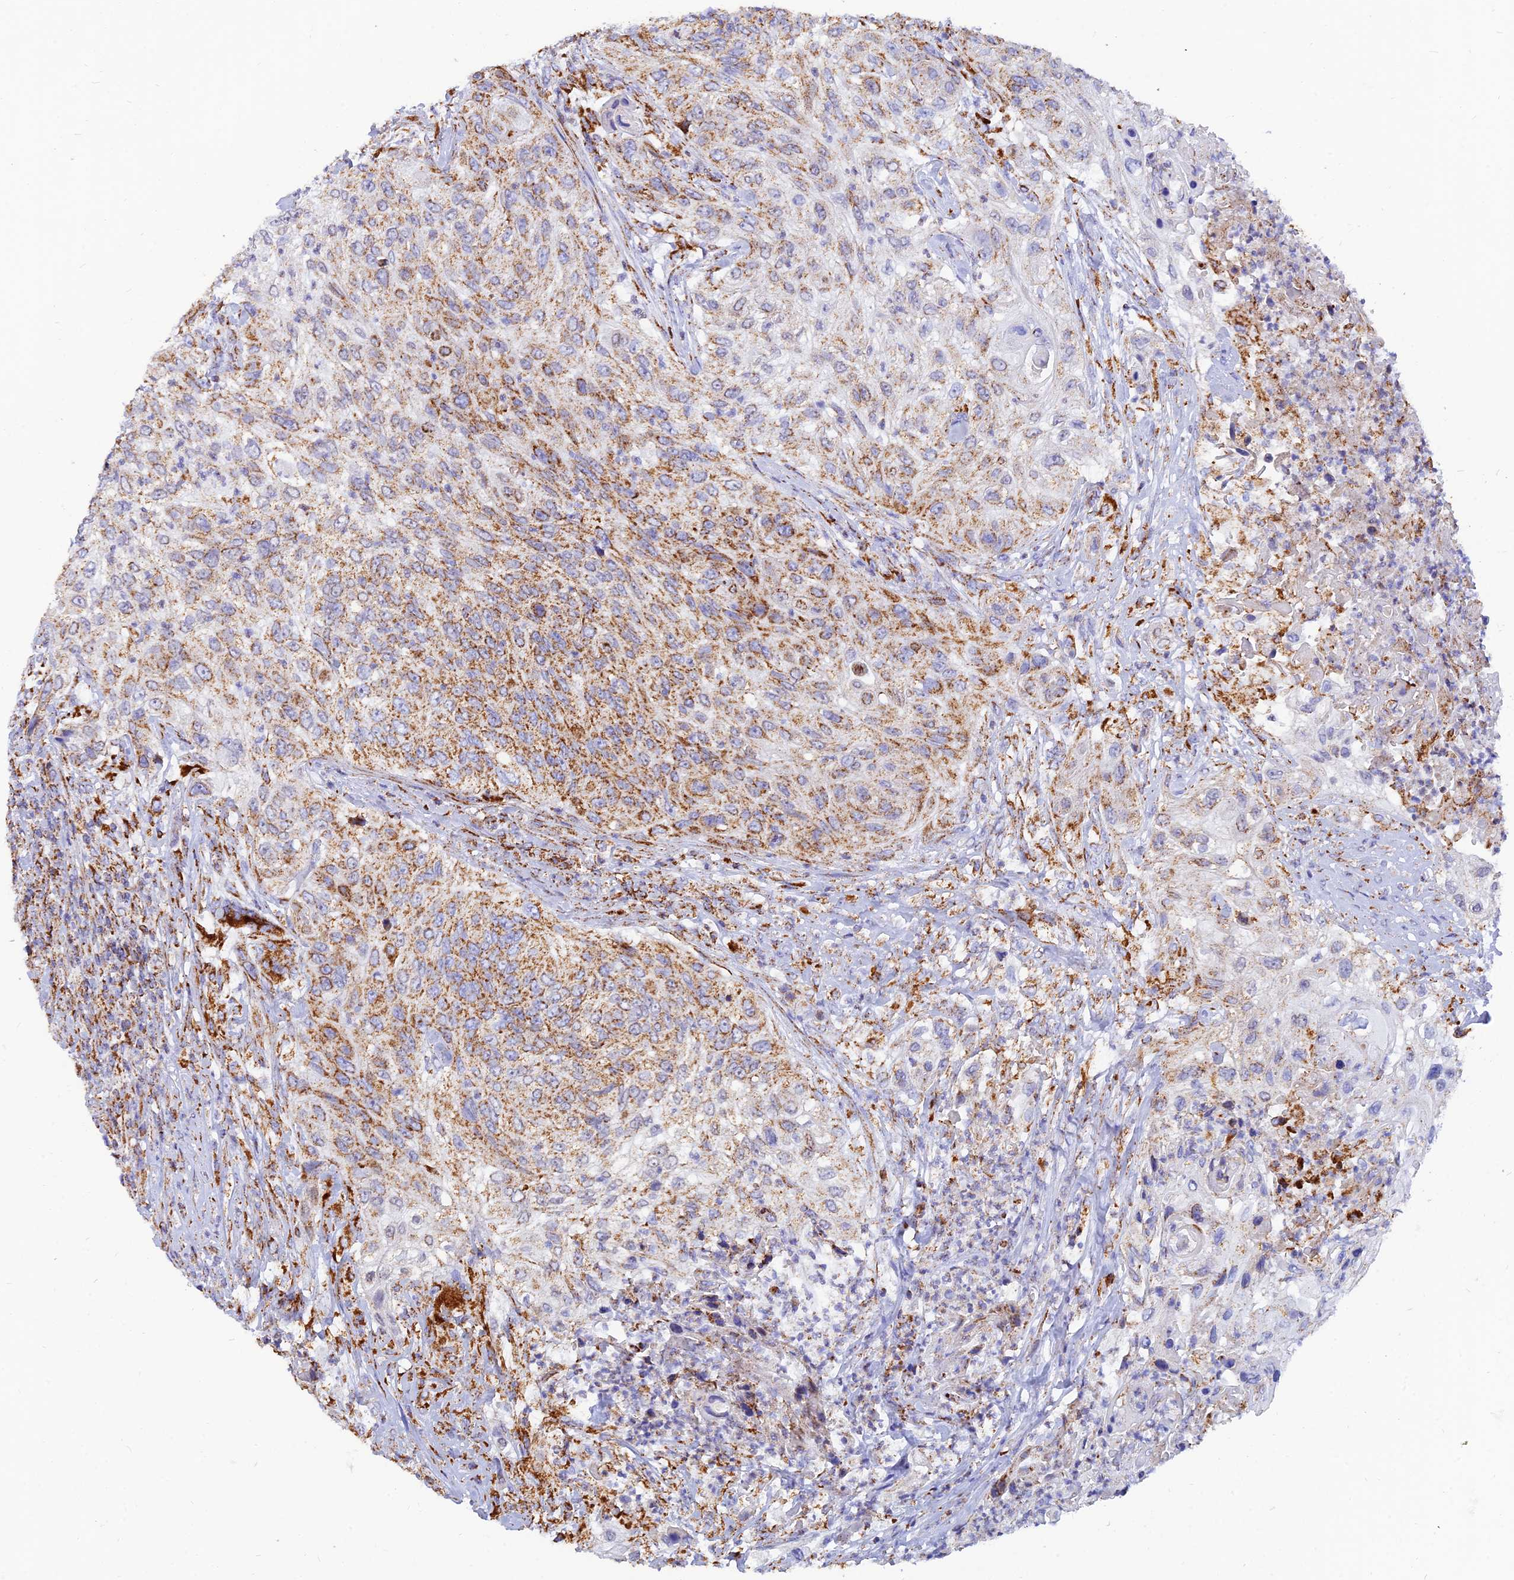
{"staining": {"intensity": "moderate", "quantity": "25%-75%", "location": "cytoplasmic/membranous"}, "tissue": "urothelial cancer", "cell_type": "Tumor cells", "image_type": "cancer", "snomed": [{"axis": "morphology", "description": "Urothelial carcinoma, High grade"}, {"axis": "topography", "description": "Urinary bladder"}], "caption": "IHC of human urothelial cancer reveals medium levels of moderate cytoplasmic/membranous positivity in about 25%-75% of tumor cells.", "gene": "NDUFB6", "patient": {"sex": "female", "age": 60}}